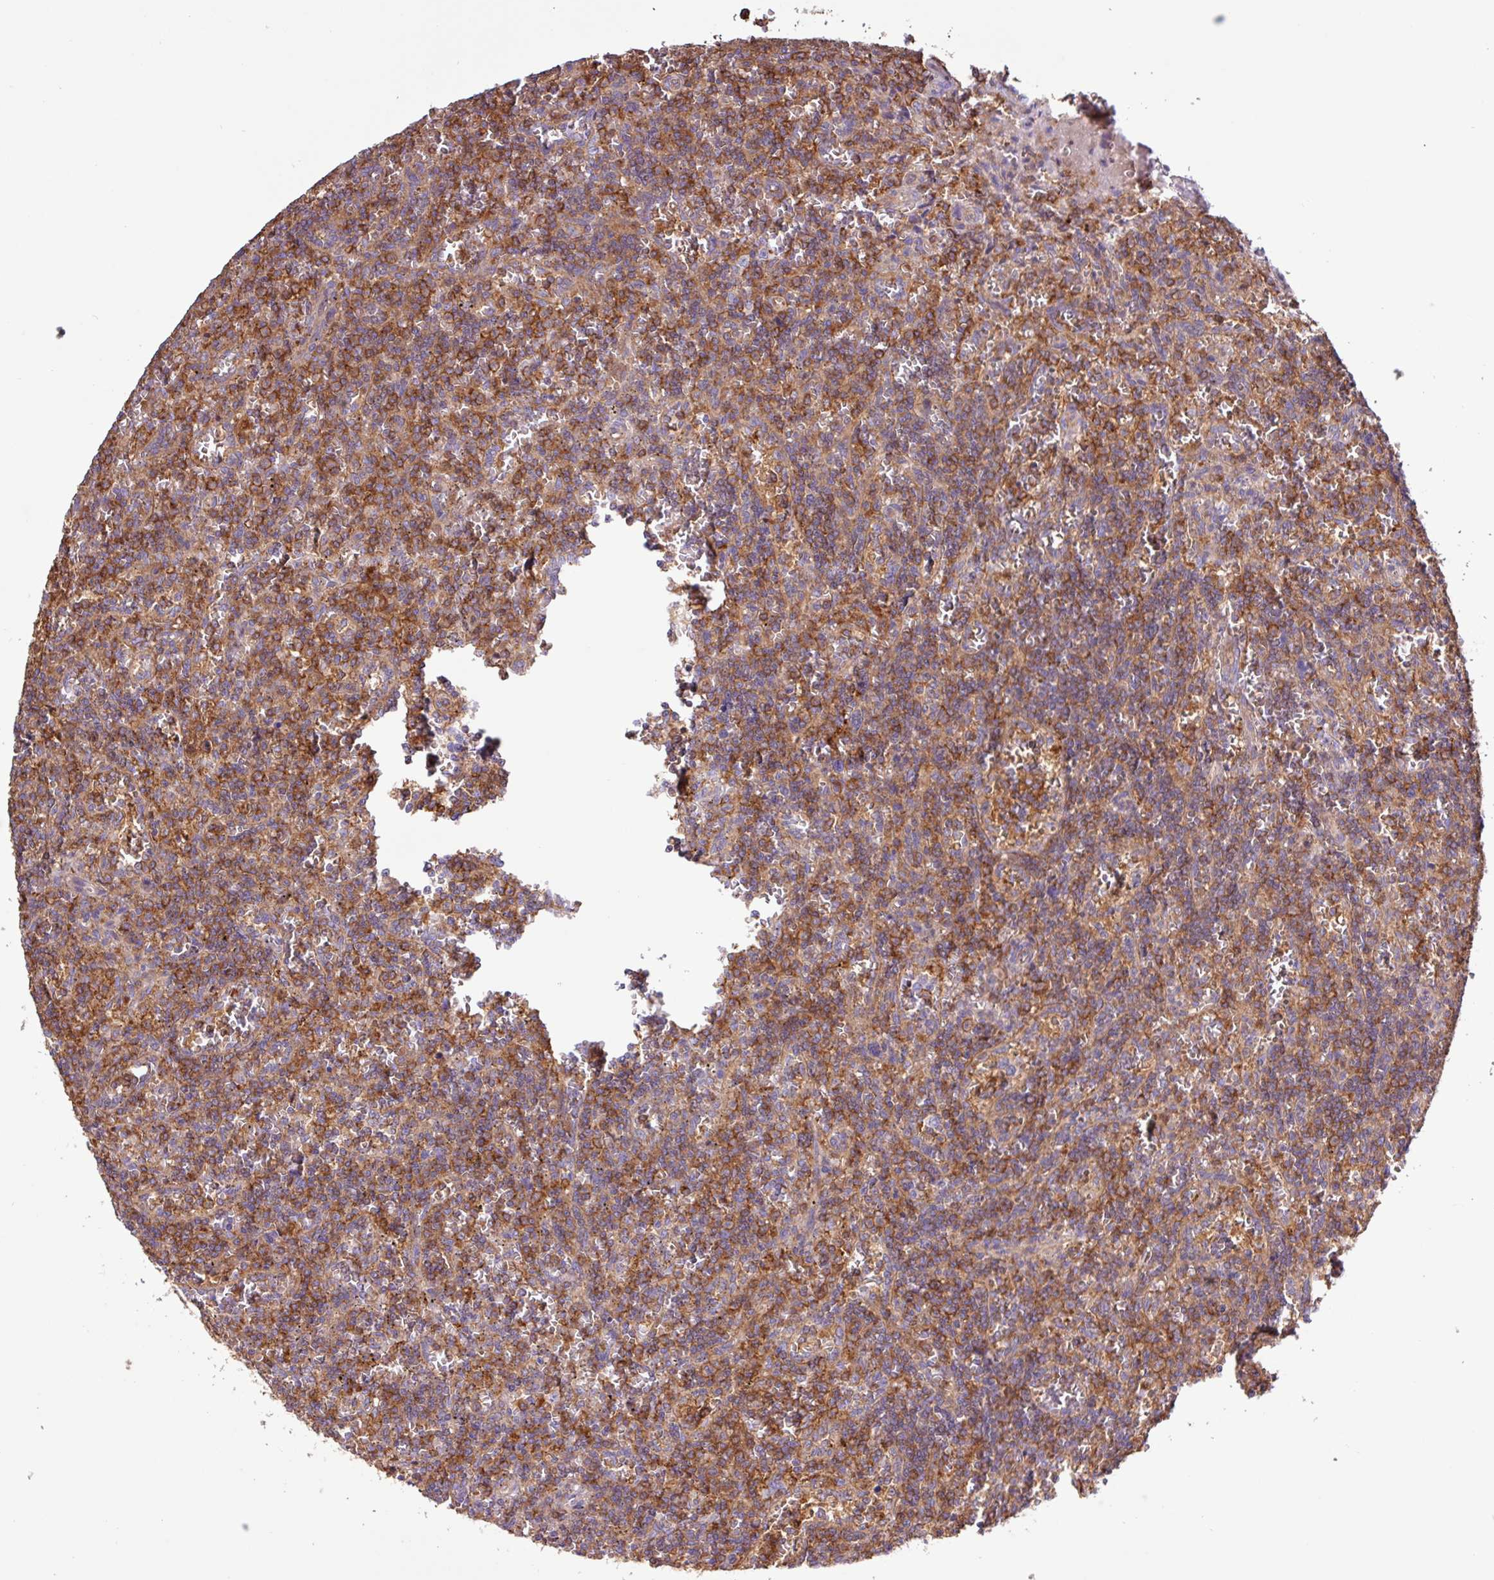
{"staining": {"intensity": "moderate", "quantity": "25%-75%", "location": "cytoplasmic/membranous"}, "tissue": "lymphoma", "cell_type": "Tumor cells", "image_type": "cancer", "snomed": [{"axis": "morphology", "description": "Malignant lymphoma, non-Hodgkin's type, Low grade"}, {"axis": "topography", "description": "Spleen"}], "caption": "Immunohistochemical staining of malignant lymphoma, non-Hodgkin's type (low-grade) exhibits medium levels of moderate cytoplasmic/membranous protein positivity in approximately 25%-75% of tumor cells.", "gene": "ACTR3", "patient": {"sex": "male", "age": 73}}